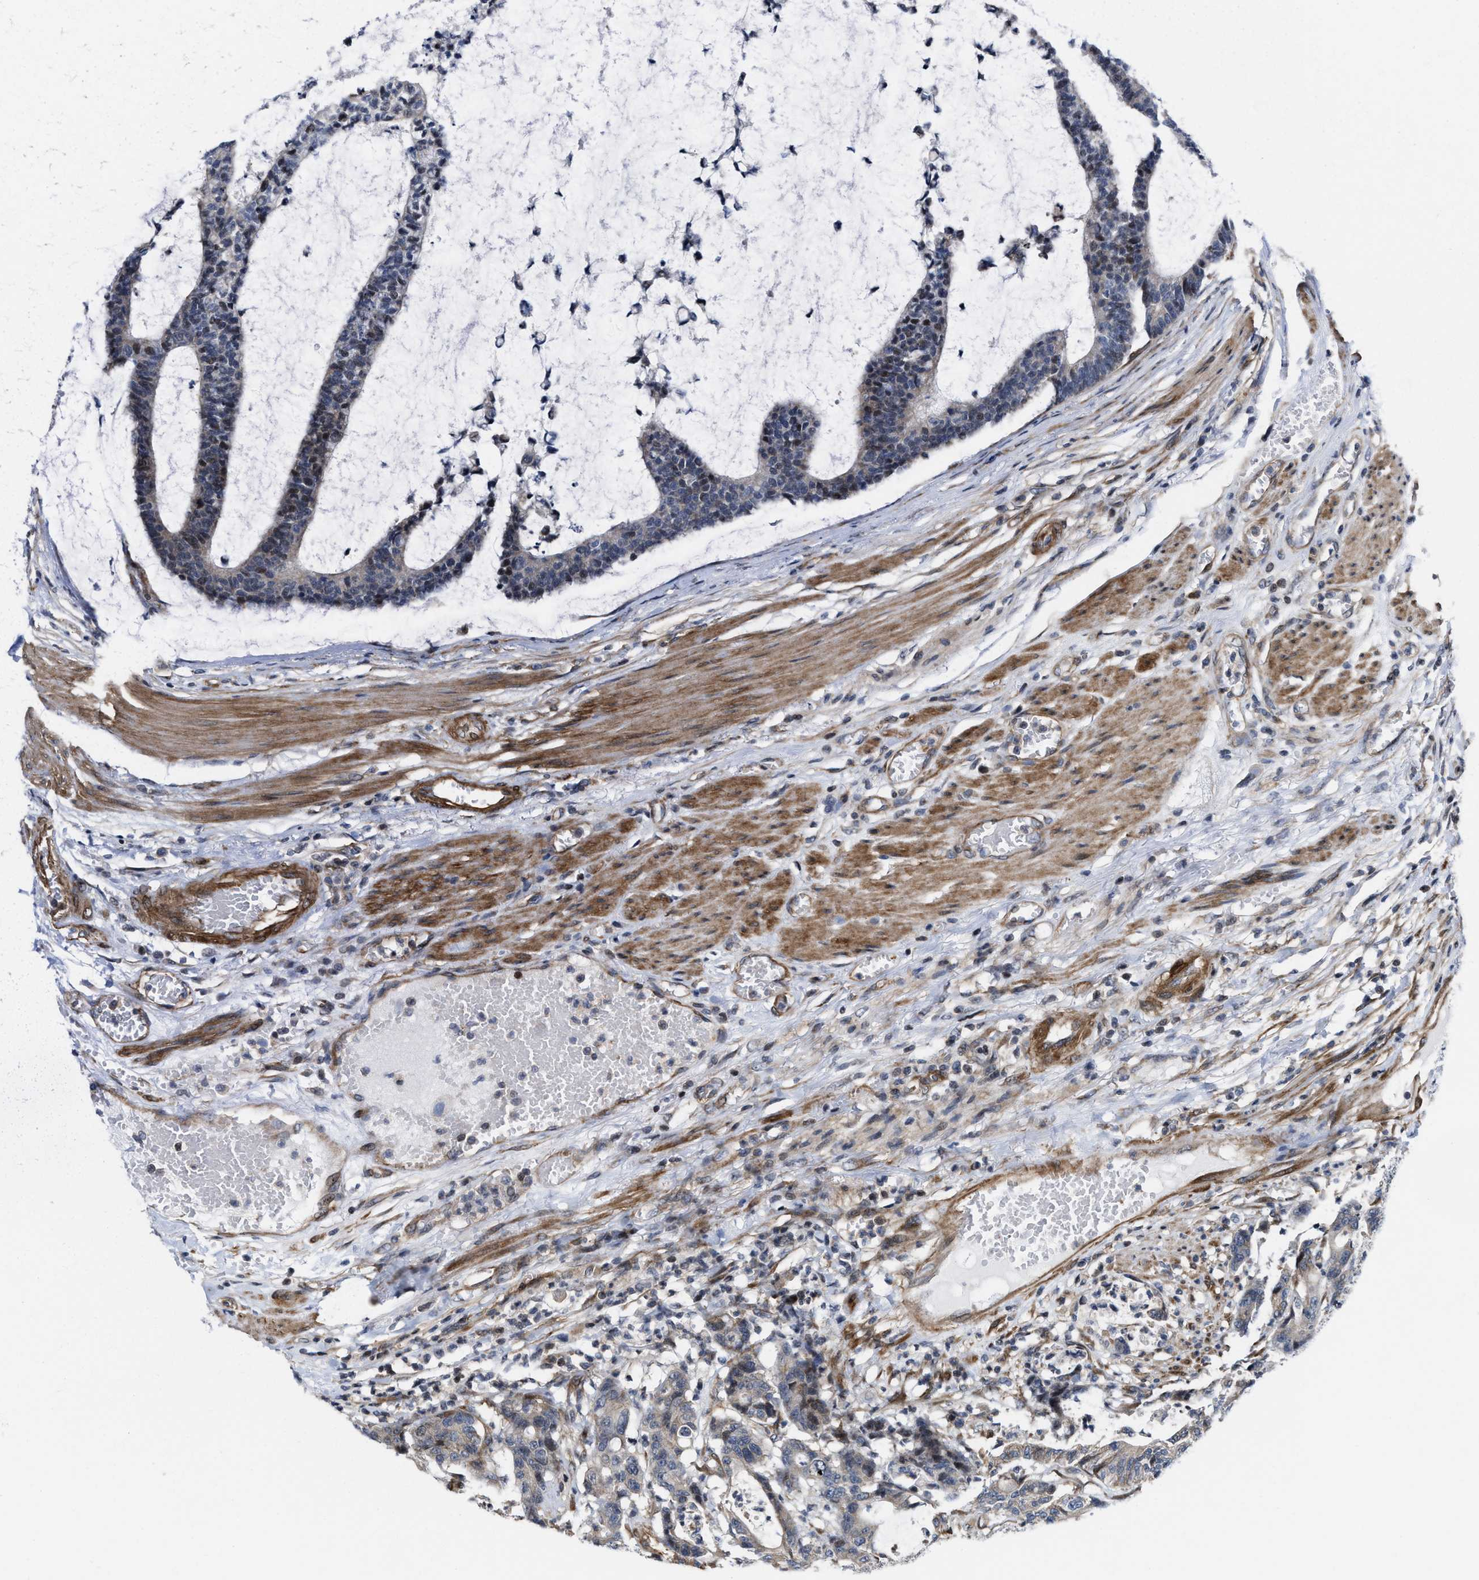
{"staining": {"intensity": "negative", "quantity": "none", "location": "none"}, "tissue": "colorectal cancer", "cell_type": "Tumor cells", "image_type": "cancer", "snomed": [{"axis": "morphology", "description": "Adenocarcinoma, NOS"}, {"axis": "topography", "description": "Colon"}], "caption": "Image shows no protein staining in tumor cells of colorectal cancer (adenocarcinoma) tissue.", "gene": "TGFB1I1", "patient": {"sex": "female", "age": 84}}